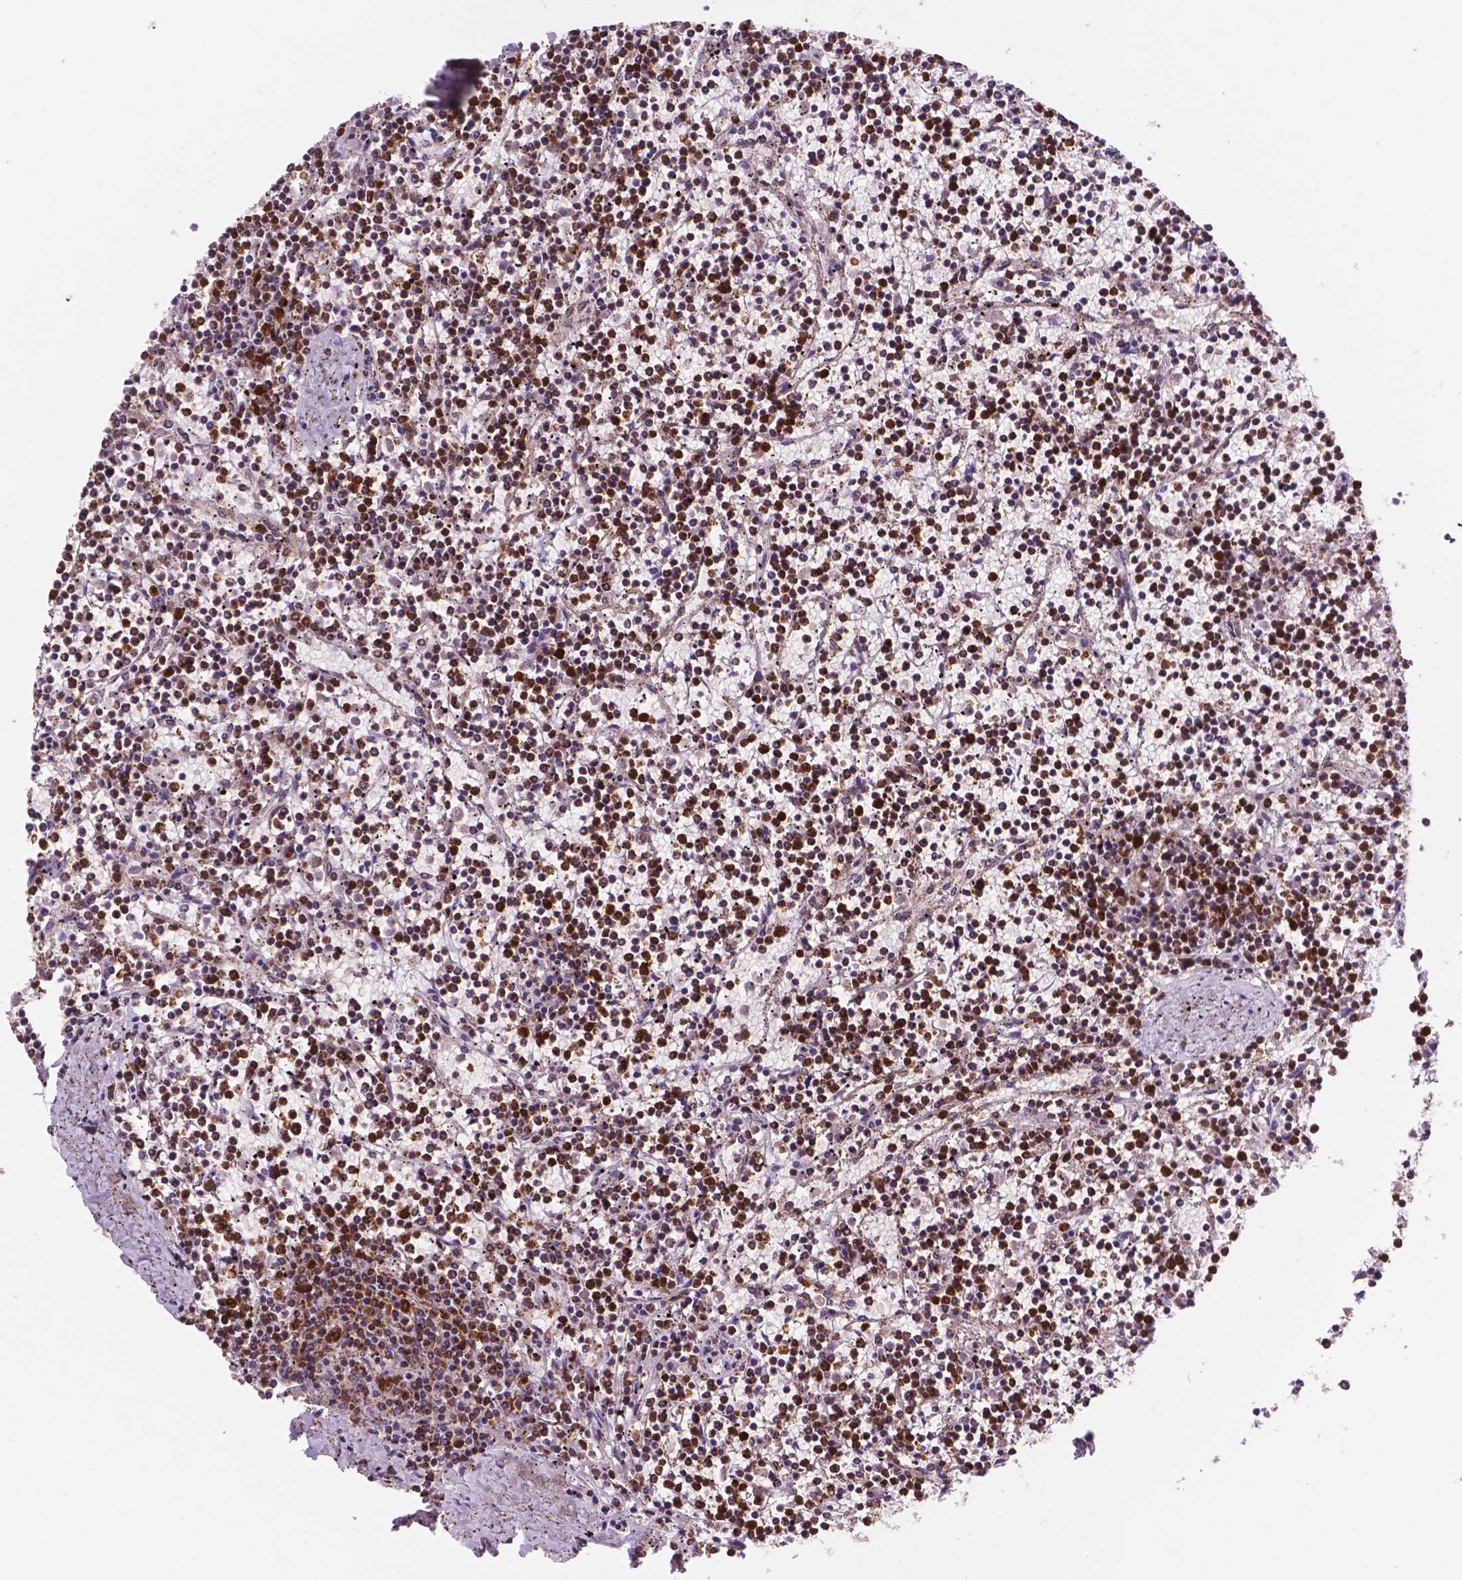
{"staining": {"intensity": "strong", "quantity": ">75%", "location": "cytoplasmic/membranous"}, "tissue": "lymphoma", "cell_type": "Tumor cells", "image_type": "cancer", "snomed": [{"axis": "morphology", "description": "Malignant lymphoma, non-Hodgkin's type, Low grade"}, {"axis": "topography", "description": "Spleen"}], "caption": "Immunohistochemistry (IHC) (DAB (3,3'-diaminobenzidine)) staining of human low-grade malignant lymphoma, non-Hodgkin's type reveals strong cytoplasmic/membranous protein expression in about >75% of tumor cells.", "gene": "HSPD1", "patient": {"sex": "female", "age": 19}}